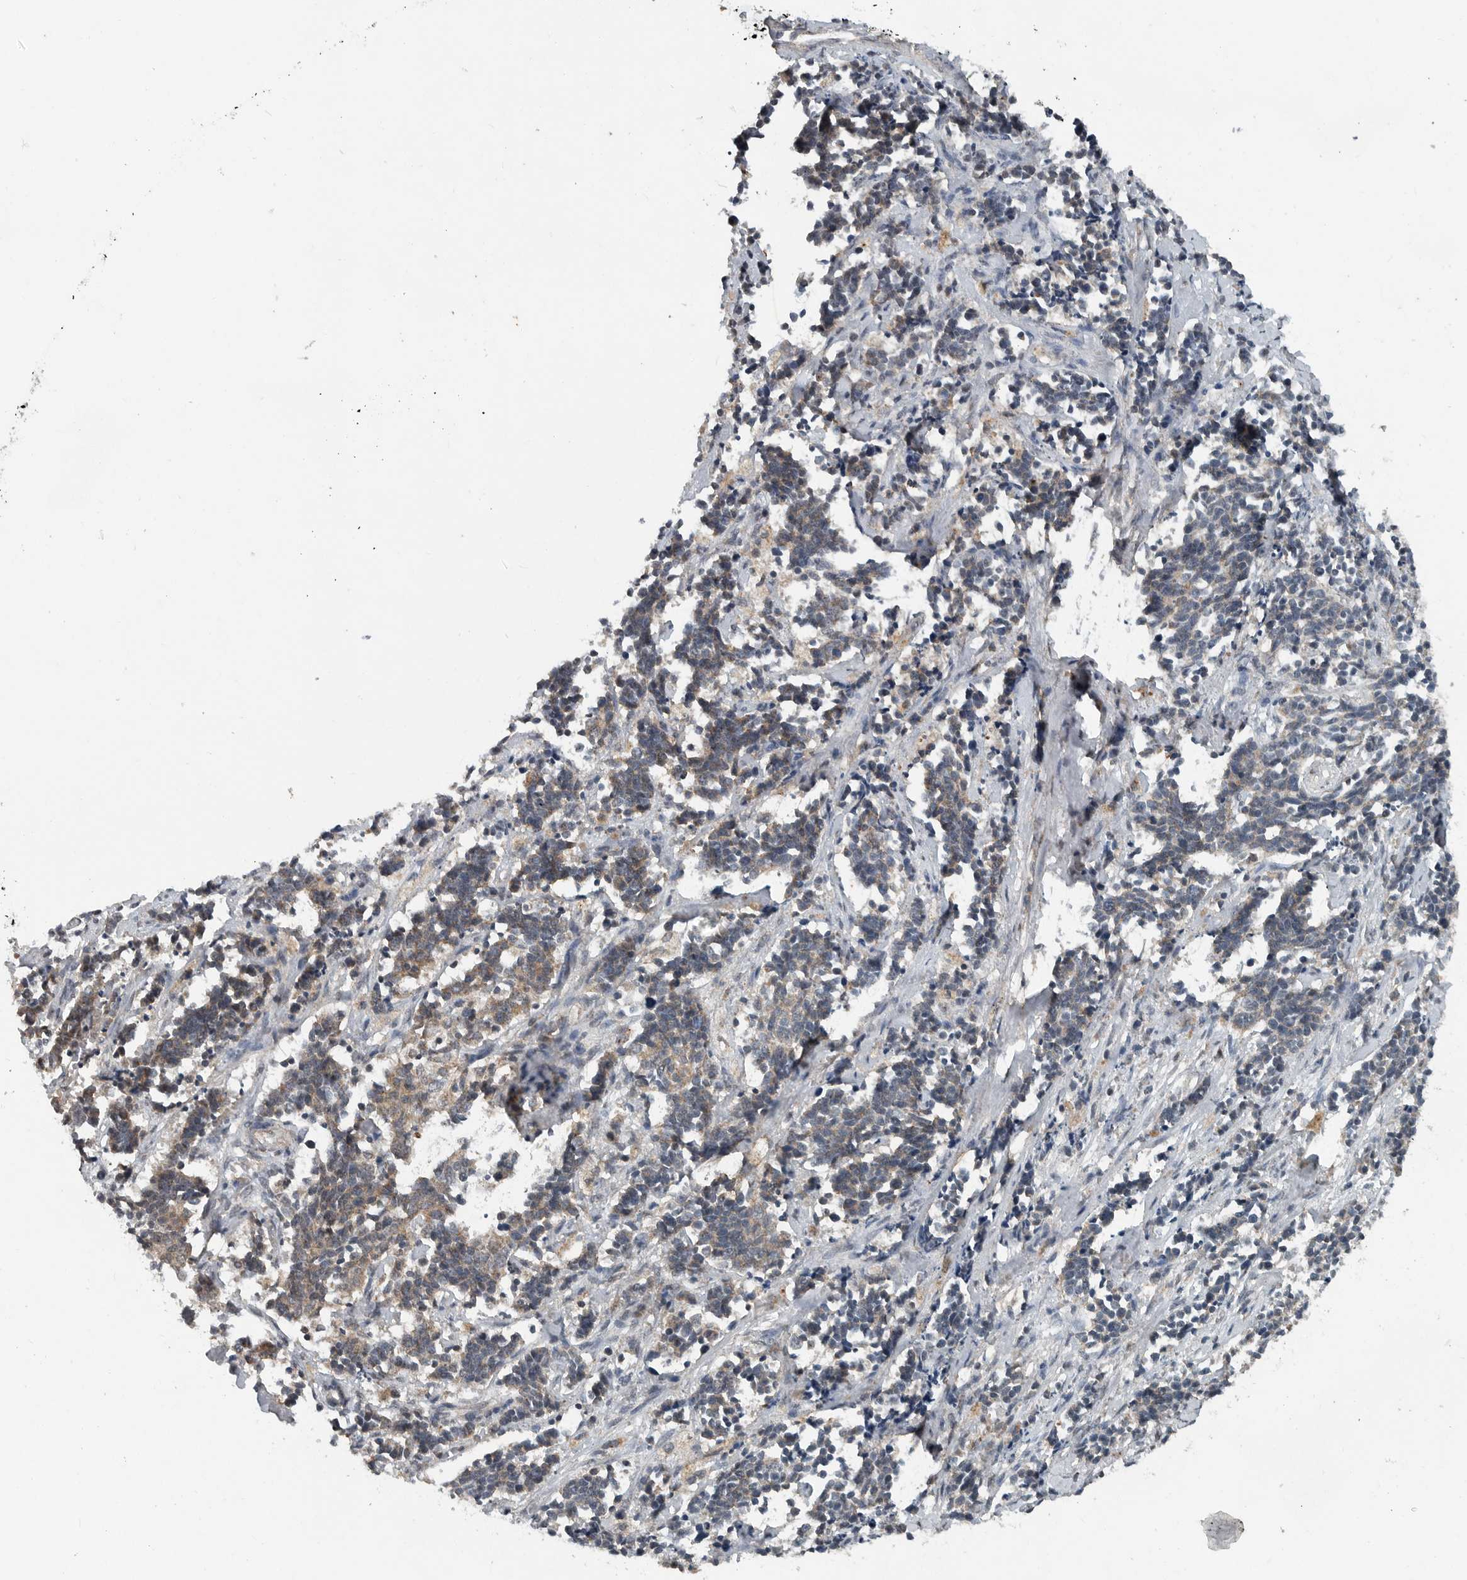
{"staining": {"intensity": "weak", "quantity": ">75%", "location": "cytoplasmic/membranous"}, "tissue": "cervical cancer", "cell_type": "Tumor cells", "image_type": "cancer", "snomed": [{"axis": "morphology", "description": "Normal tissue, NOS"}, {"axis": "morphology", "description": "Squamous cell carcinoma, NOS"}, {"axis": "topography", "description": "Cervix"}], "caption": "The photomicrograph displays staining of cervical cancer, revealing weak cytoplasmic/membranous protein expression (brown color) within tumor cells. The protein is shown in brown color, while the nuclei are stained blue.", "gene": "IL6ST", "patient": {"sex": "female", "age": 35}}